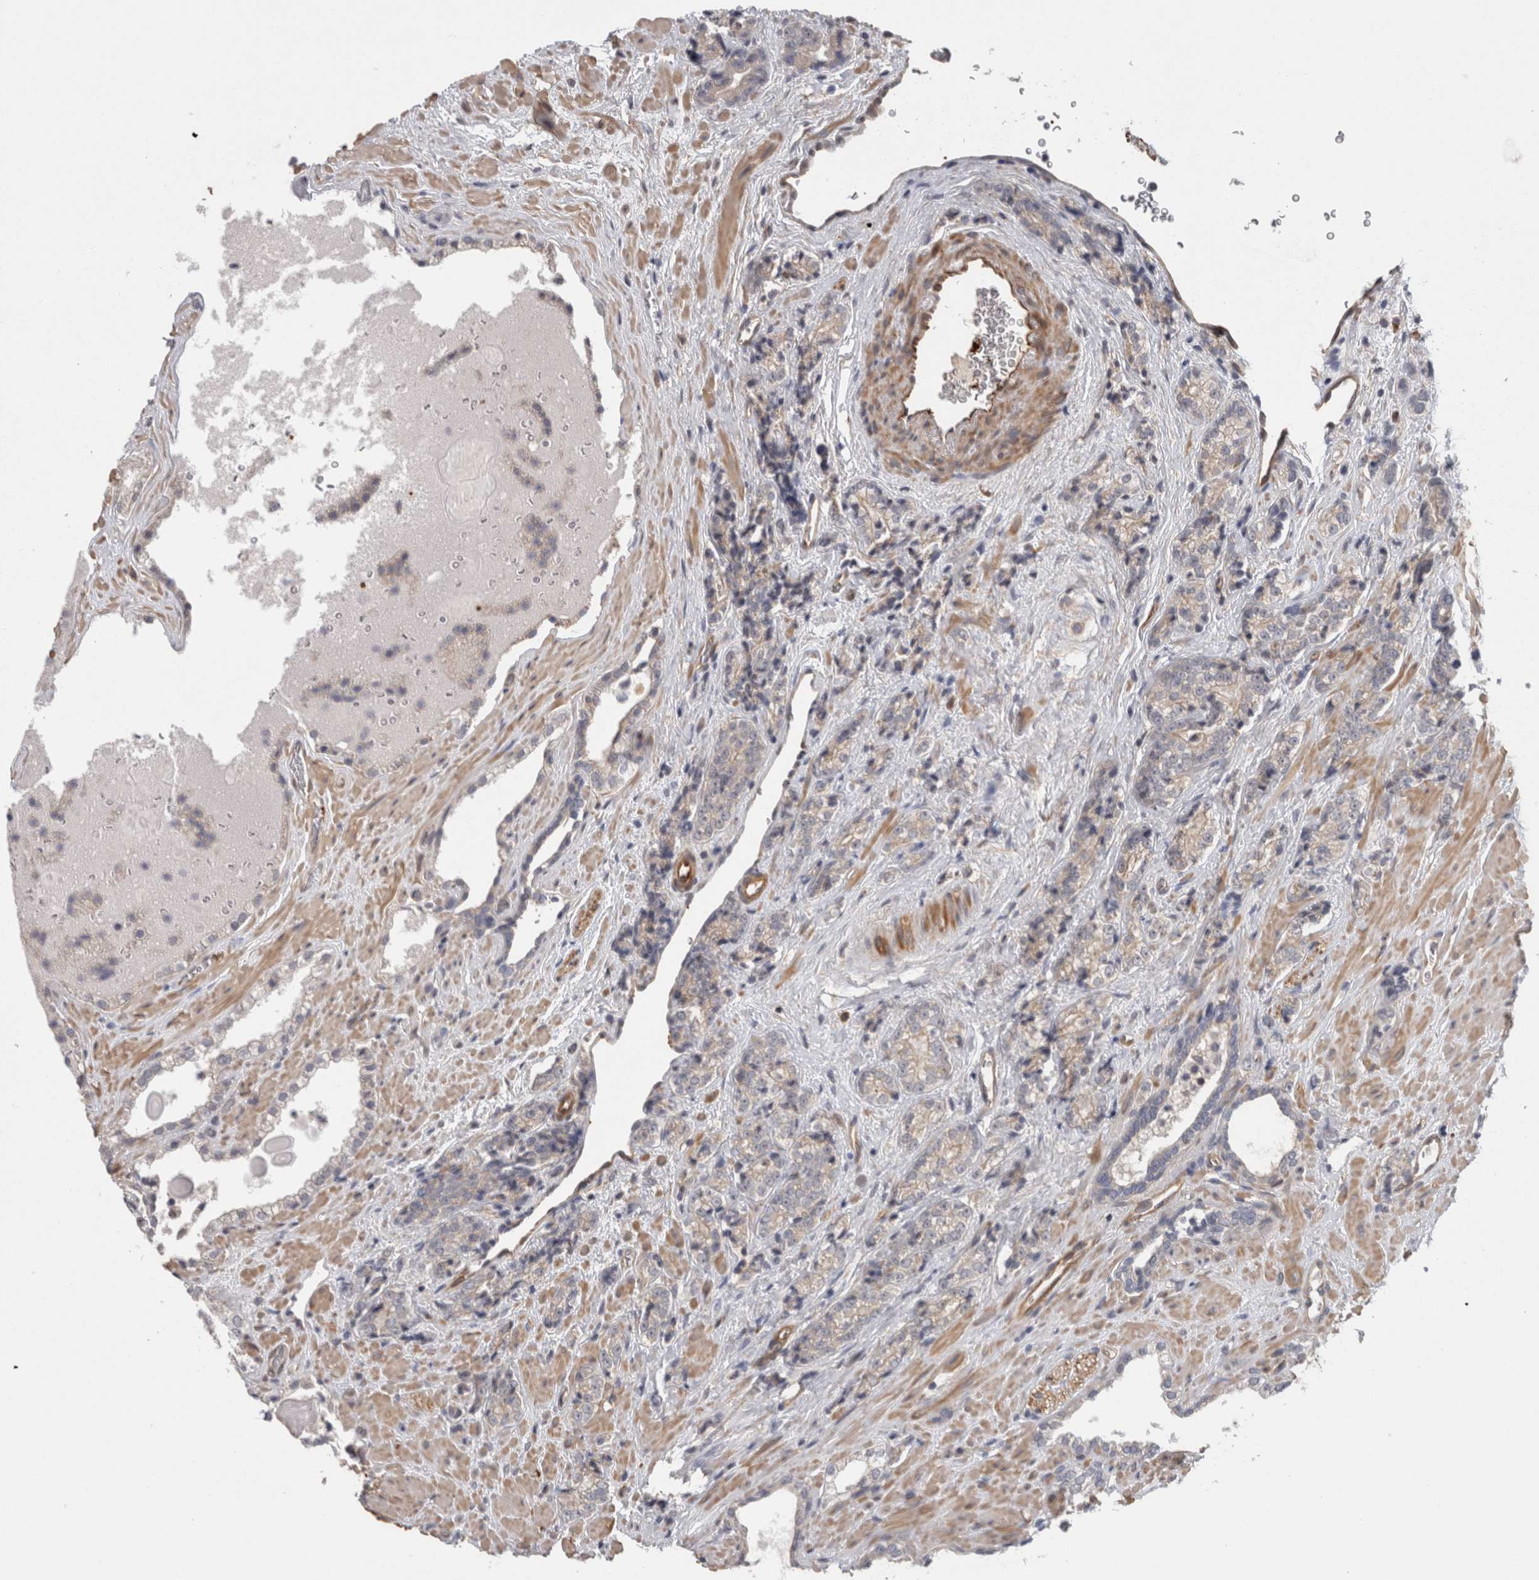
{"staining": {"intensity": "negative", "quantity": "none", "location": "none"}, "tissue": "prostate cancer", "cell_type": "Tumor cells", "image_type": "cancer", "snomed": [{"axis": "morphology", "description": "Adenocarcinoma, High grade"}, {"axis": "topography", "description": "Prostate"}], "caption": "Immunohistochemistry (IHC) photomicrograph of neoplastic tissue: prostate cancer stained with DAB (3,3'-diaminobenzidine) reveals no significant protein staining in tumor cells. (DAB immunohistochemistry with hematoxylin counter stain).", "gene": "RMDN1", "patient": {"sex": "male", "age": 71}}